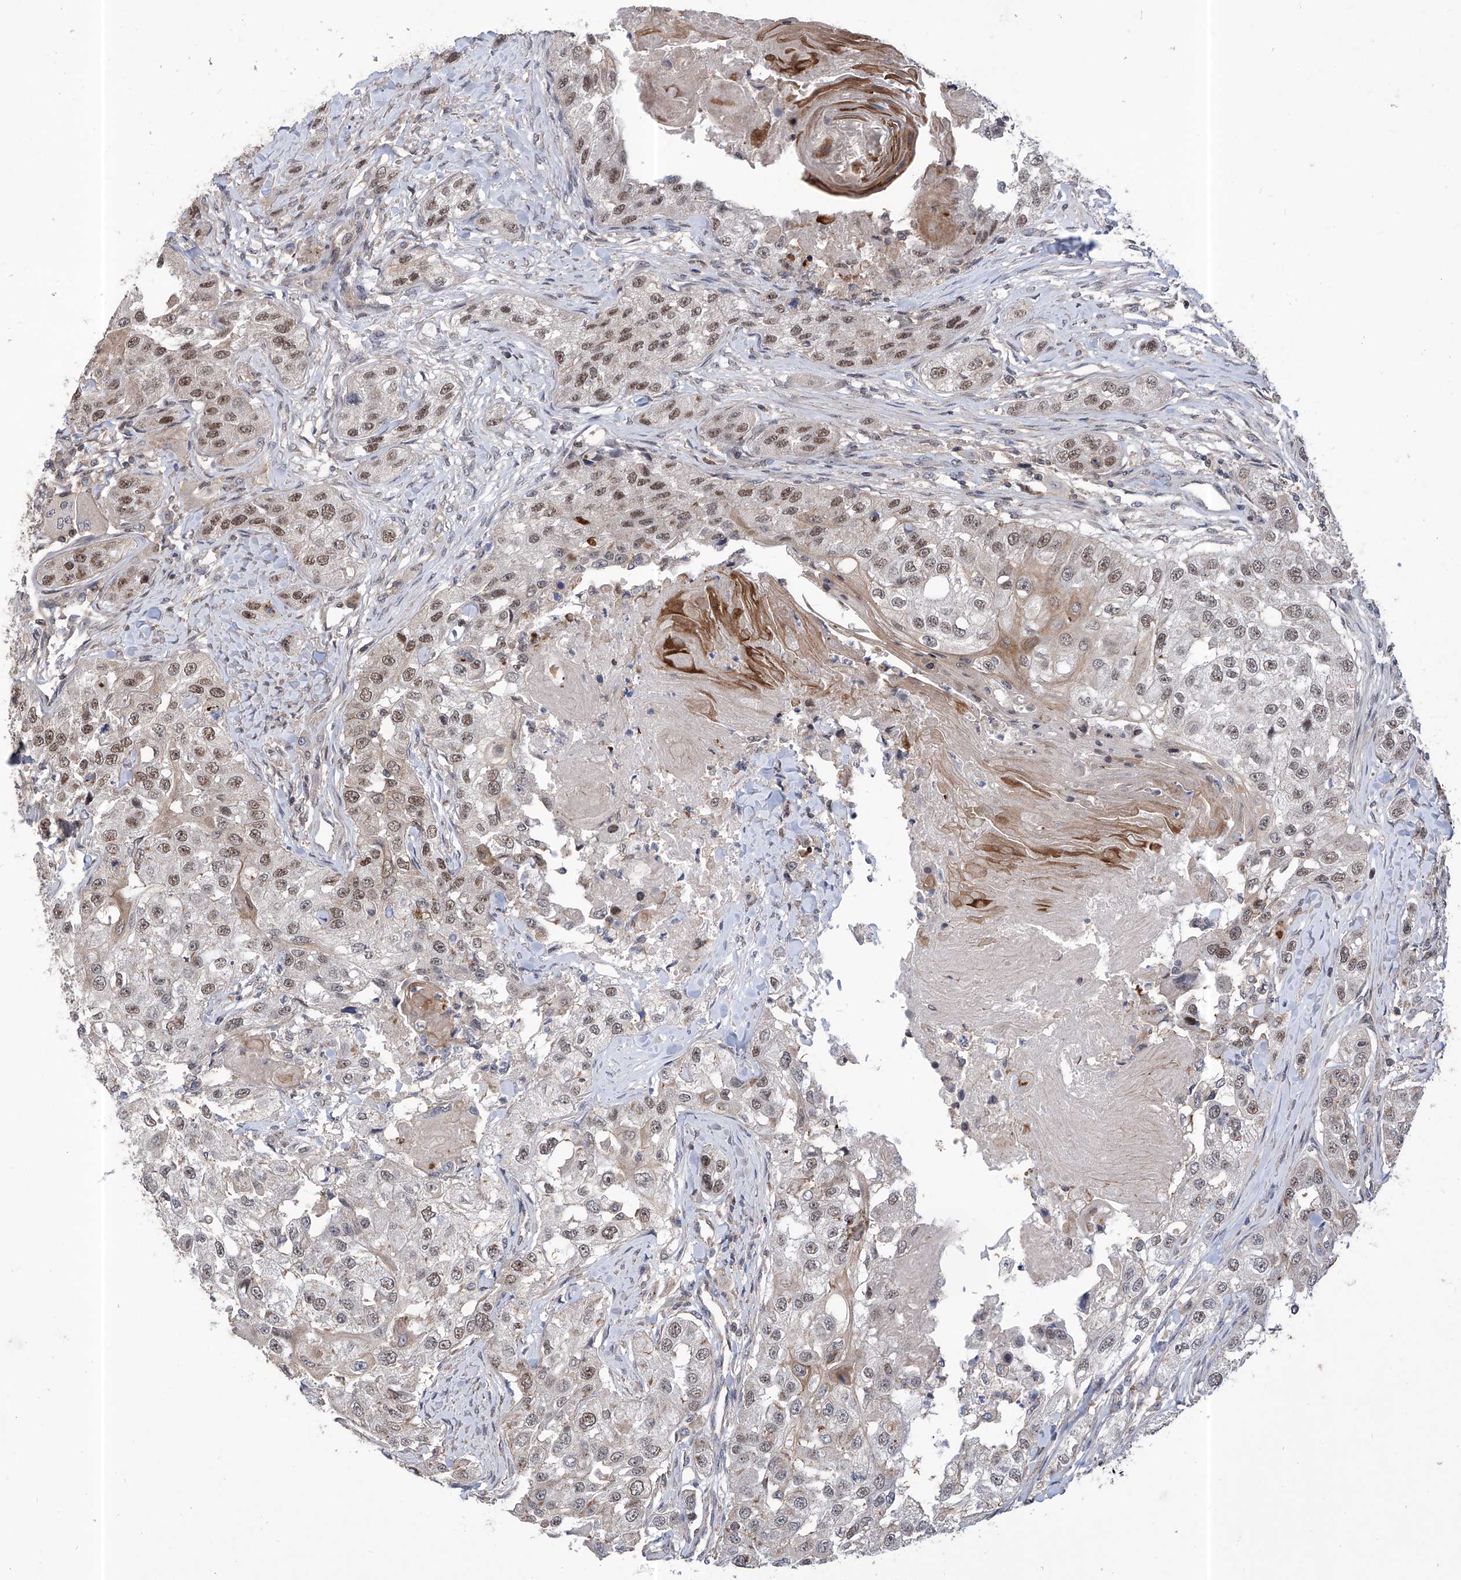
{"staining": {"intensity": "moderate", "quantity": ">75%", "location": "nuclear"}, "tissue": "head and neck cancer", "cell_type": "Tumor cells", "image_type": "cancer", "snomed": [{"axis": "morphology", "description": "Normal tissue, NOS"}, {"axis": "morphology", "description": "Squamous cell carcinoma, NOS"}, {"axis": "topography", "description": "Skeletal muscle"}, {"axis": "topography", "description": "Head-Neck"}], "caption": "Moderate nuclear expression for a protein is seen in about >75% of tumor cells of head and neck cancer using immunohistochemistry.", "gene": "KIFC2", "patient": {"sex": "male", "age": 51}}